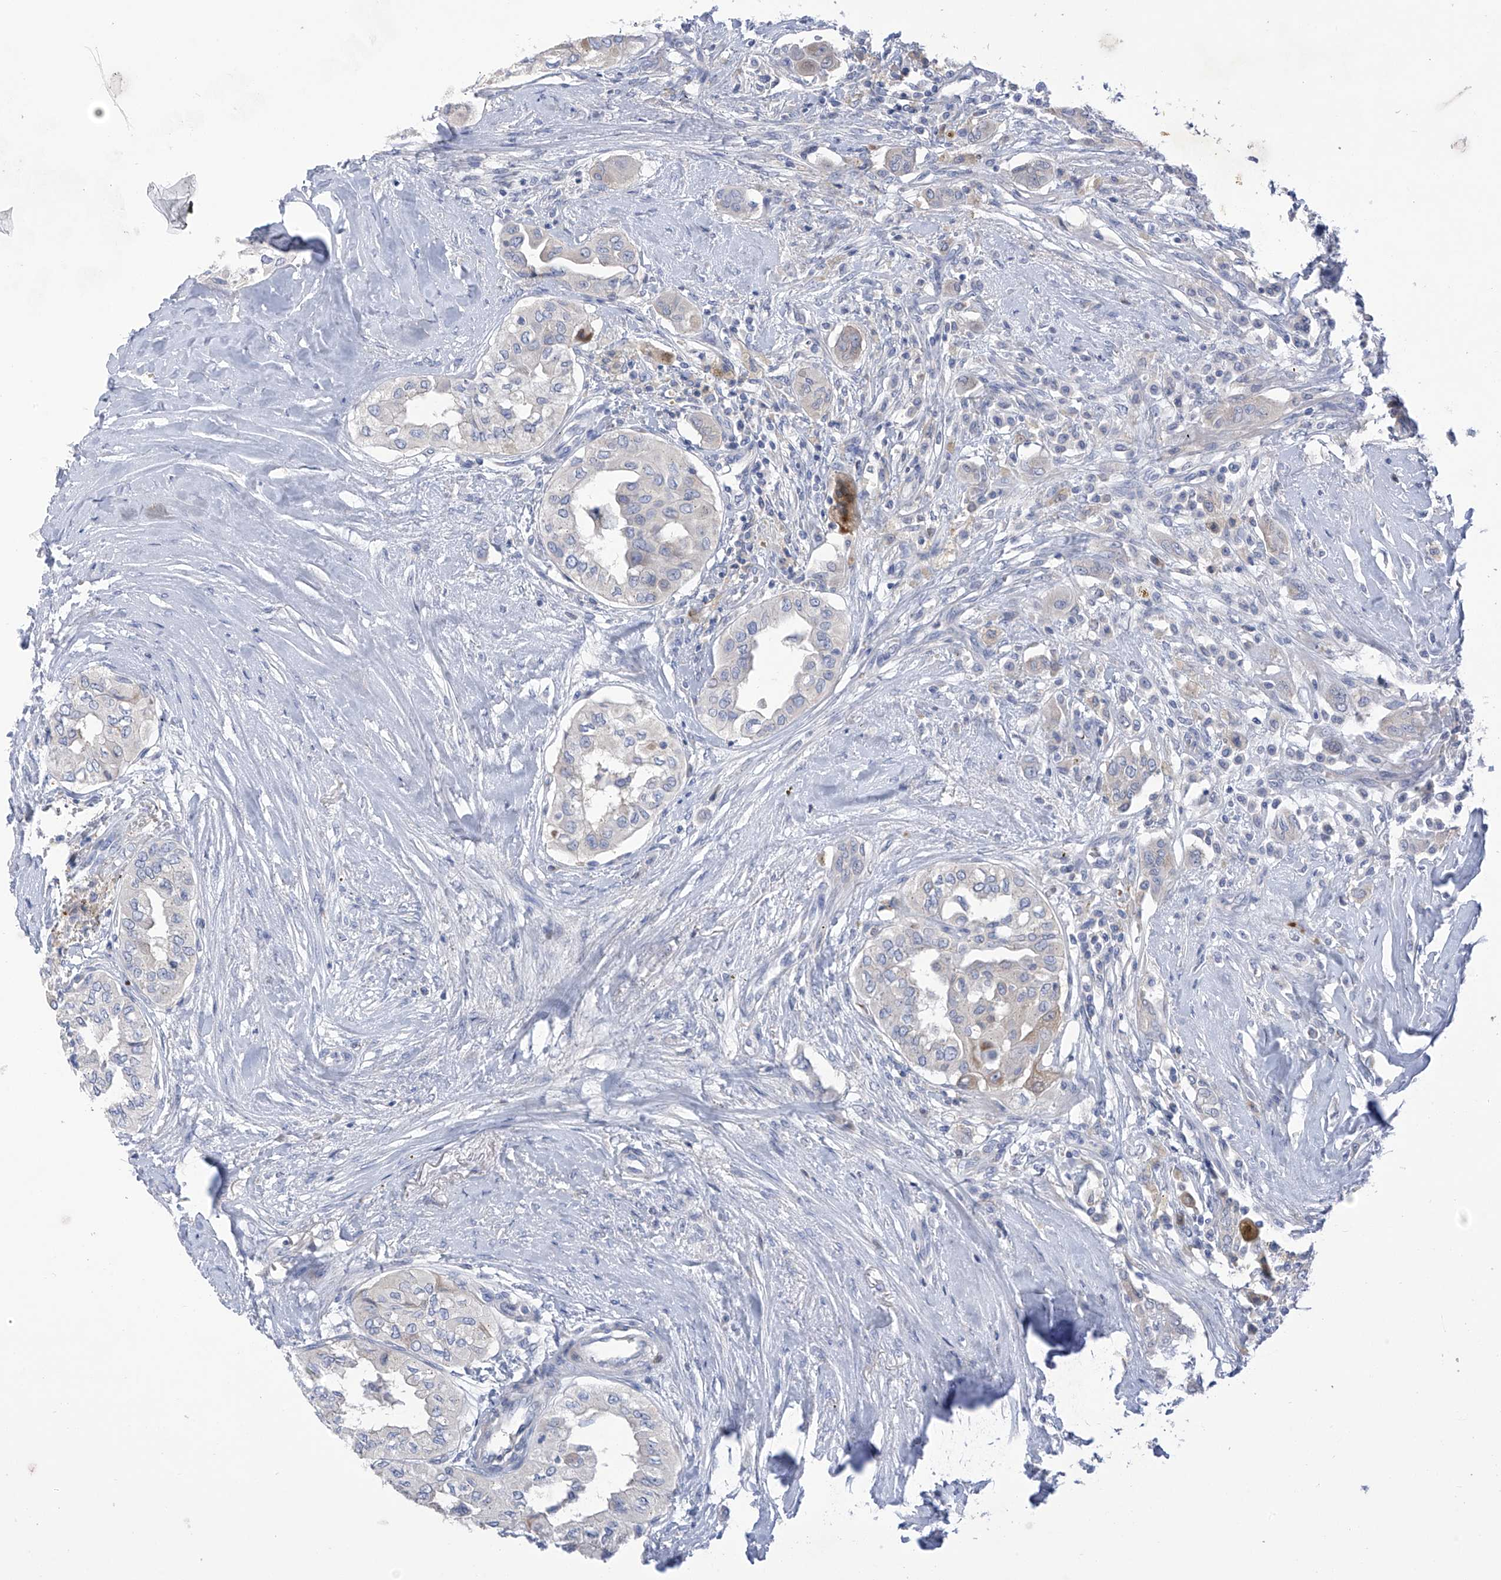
{"staining": {"intensity": "negative", "quantity": "none", "location": "none"}, "tissue": "thyroid cancer", "cell_type": "Tumor cells", "image_type": "cancer", "snomed": [{"axis": "morphology", "description": "Papillary adenocarcinoma, NOS"}, {"axis": "topography", "description": "Thyroid gland"}], "caption": "There is no significant expression in tumor cells of thyroid cancer (papillary adenocarcinoma).", "gene": "SLCO4A1", "patient": {"sex": "female", "age": 59}}